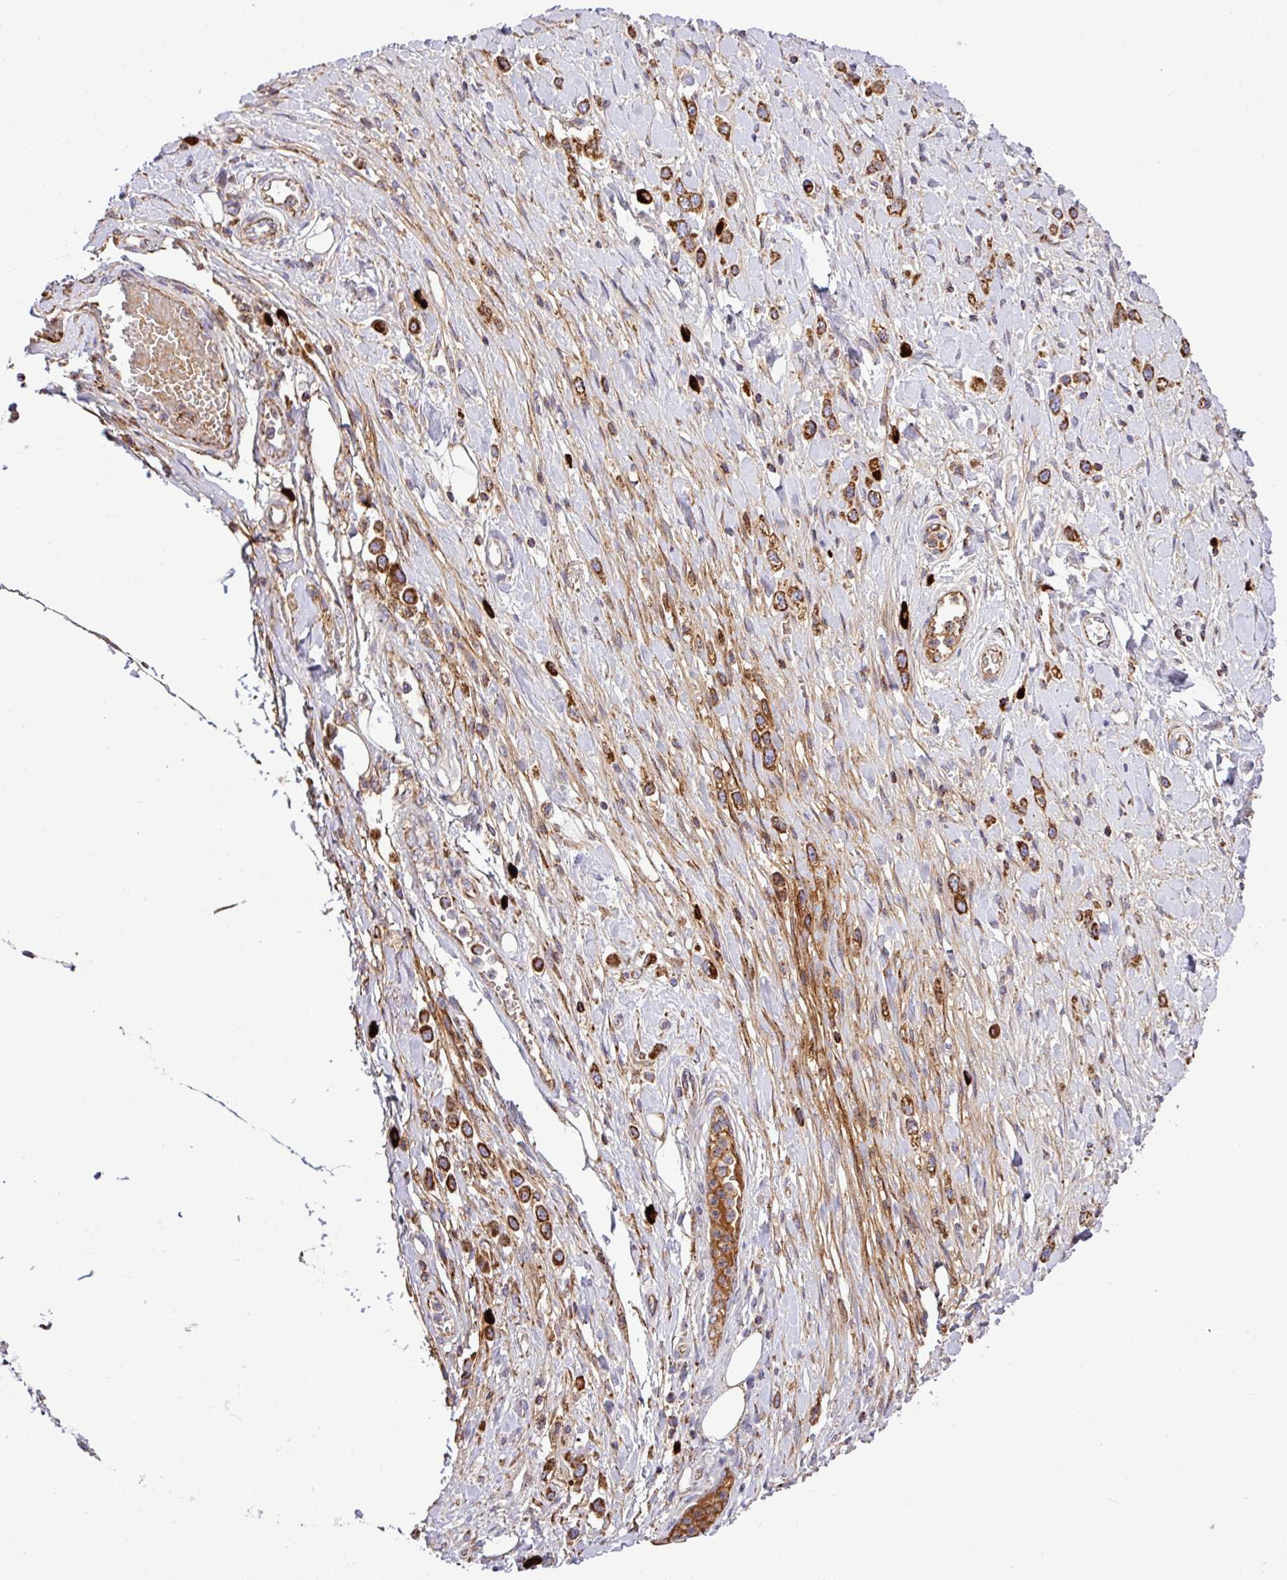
{"staining": {"intensity": "strong", "quantity": ">75%", "location": "cytoplasmic/membranous"}, "tissue": "stomach cancer", "cell_type": "Tumor cells", "image_type": "cancer", "snomed": [{"axis": "morphology", "description": "Adenocarcinoma, NOS"}, {"axis": "topography", "description": "Stomach"}], "caption": "IHC image of human stomach cancer (adenocarcinoma) stained for a protein (brown), which reveals high levels of strong cytoplasmic/membranous positivity in approximately >75% of tumor cells.", "gene": "ZNF569", "patient": {"sex": "female", "age": 65}}